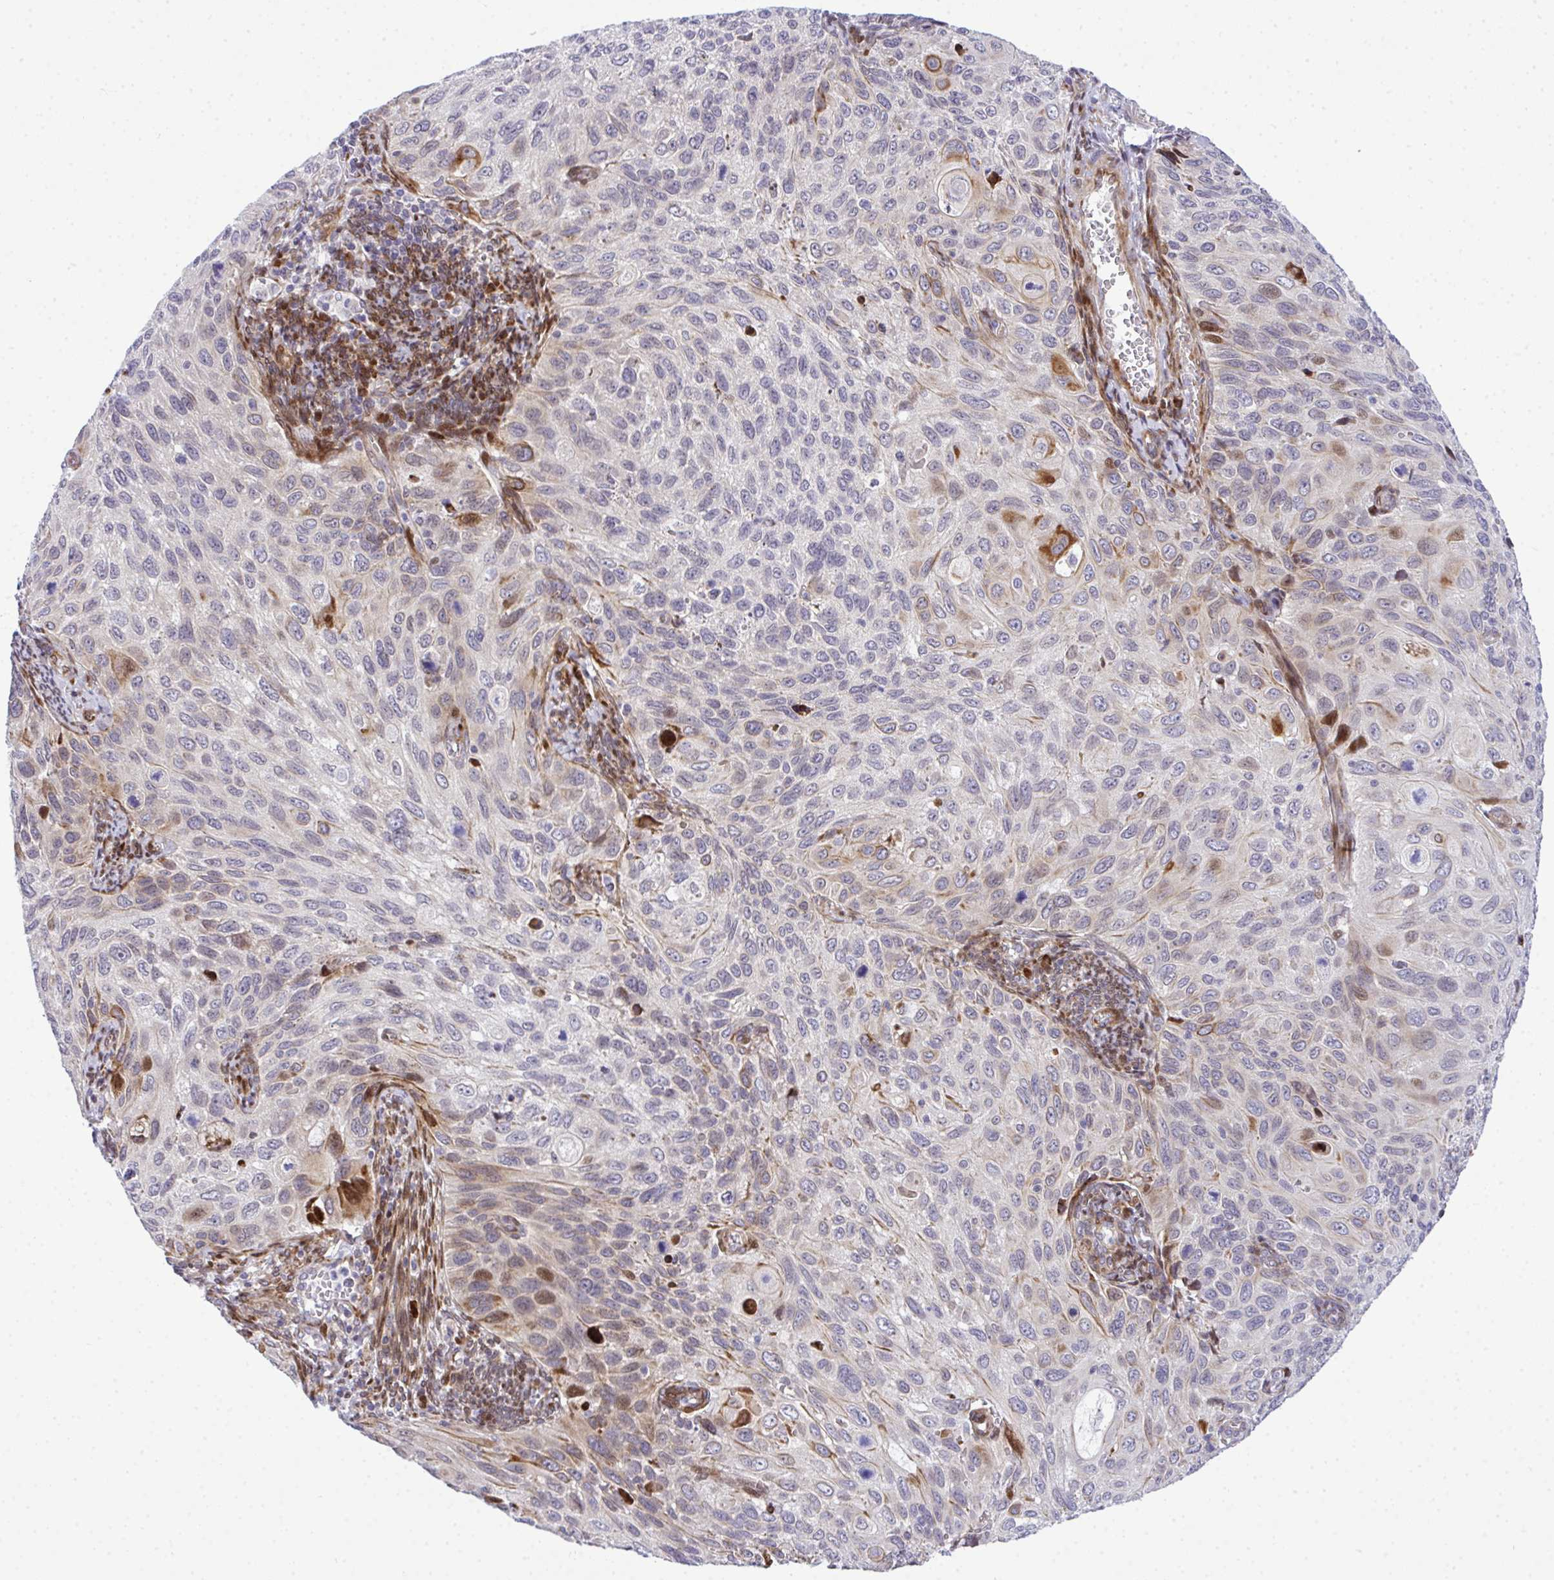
{"staining": {"intensity": "moderate", "quantity": "<25%", "location": "cytoplasmic/membranous,nuclear"}, "tissue": "cervical cancer", "cell_type": "Tumor cells", "image_type": "cancer", "snomed": [{"axis": "morphology", "description": "Squamous cell carcinoma, NOS"}, {"axis": "topography", "description": "Cervix"}], "caption": "Immunohistochemistry (IHC) of cervical cancer reveals low levels of moderate cytoplasmic/membranous and nuclear staining in approximately <25% of tumor cells.", "gene": "CASTOR2", "patient": {"sex": "female", "age": 70}}